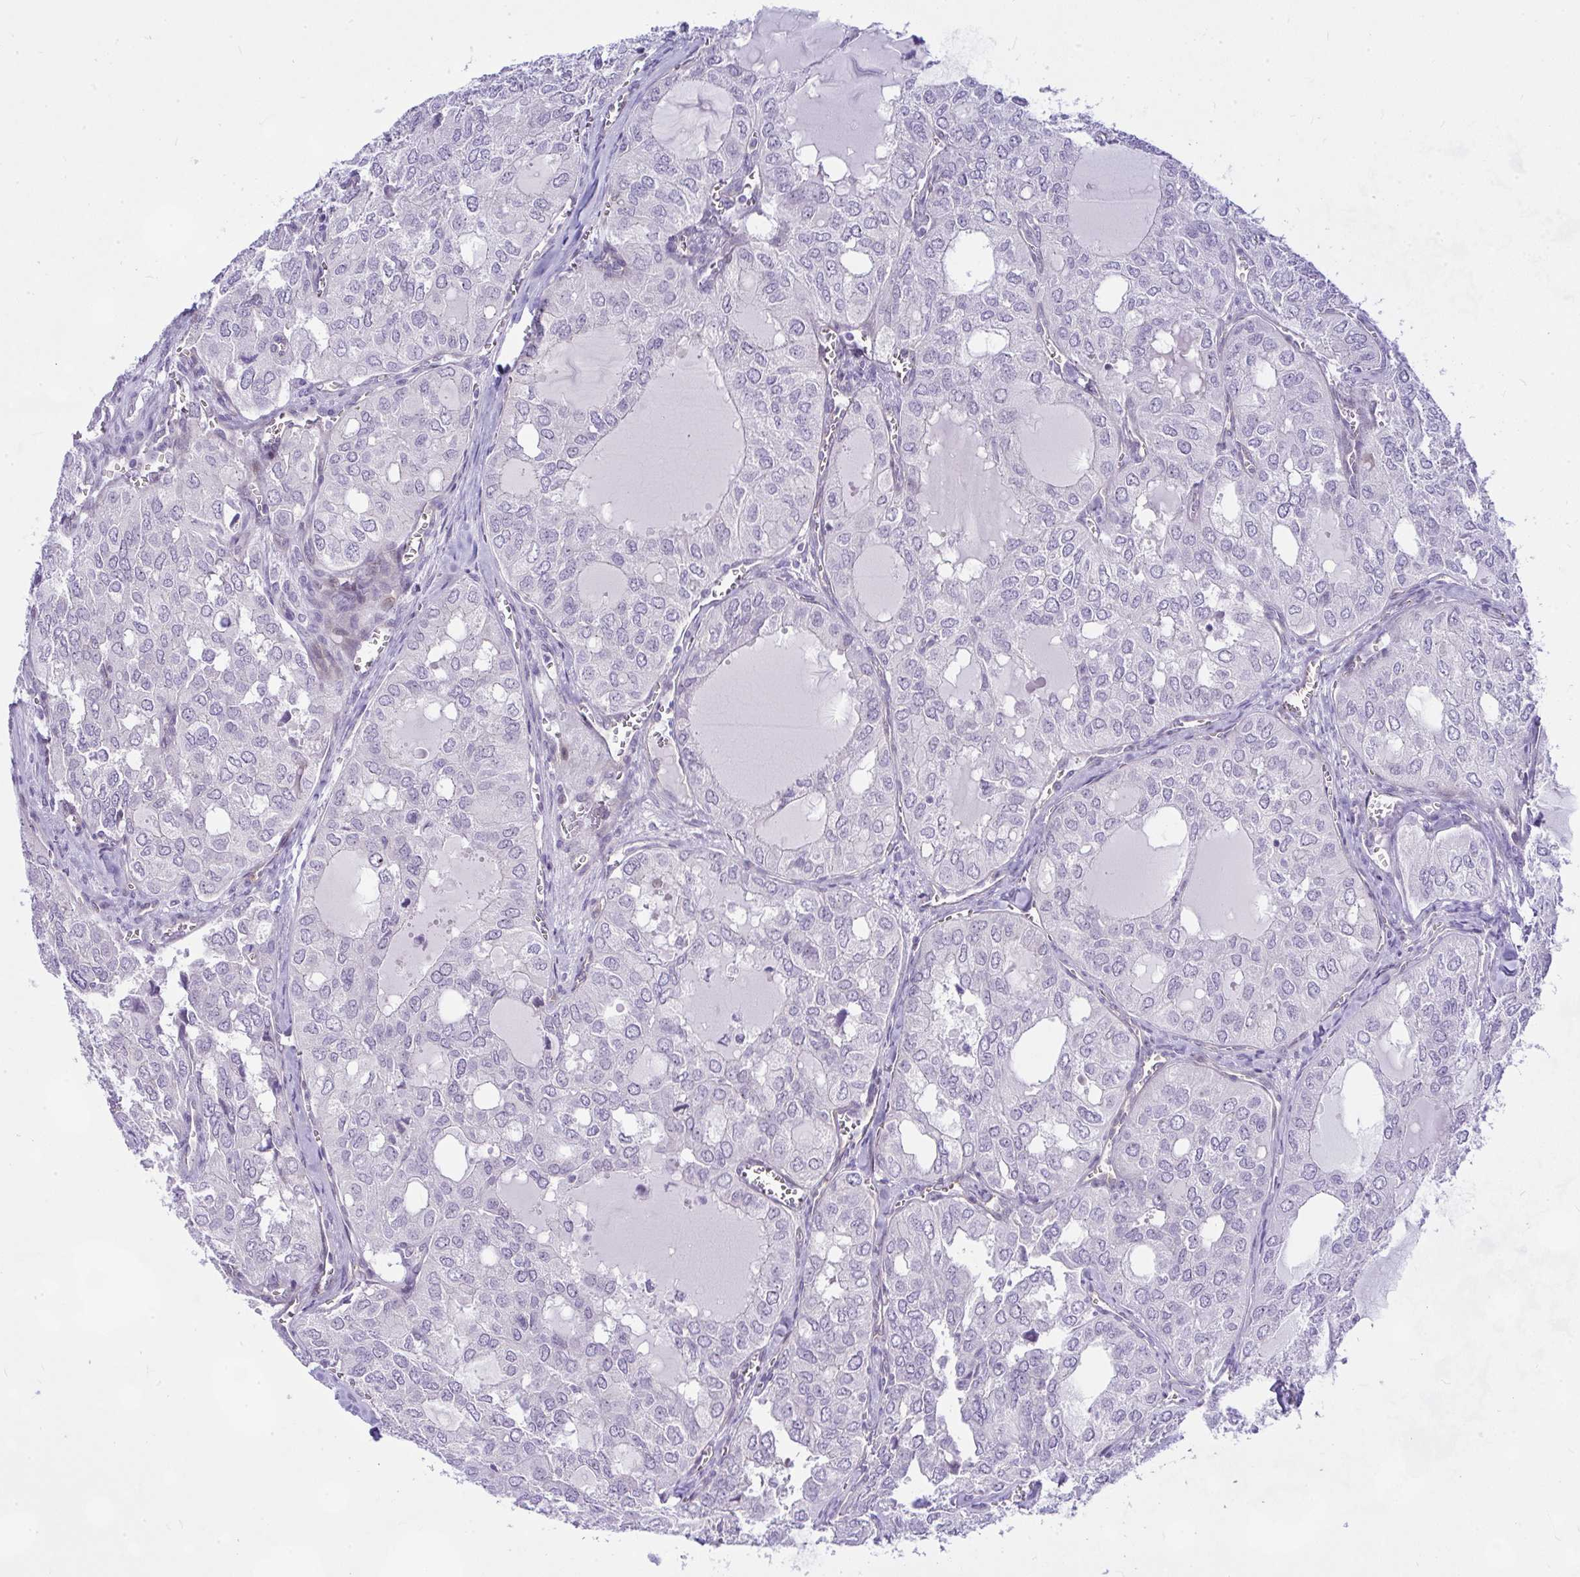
{"staining": {"intensity": "negative", "quantity": "none", "location": "none"}, "tissue": "thyroid cancer", "cell_type": "Tumor cells", "image_type": "cancer", "snomed": [{"axis": "morphology", "description": "Follicular adenoma carcinoma, NOS"}, {"axis": "topography", "description": "Thyroid gland"}], "caption": "Immunohistochemistry micrograph of follicular adenoma carcinoma (thyroid) stained for a protein (brown), which reveals no expression in tumor cells. Nuclei are stained in blue.", "gene": "NFXL1", "patient": {"sex": "male", "age": 75}}